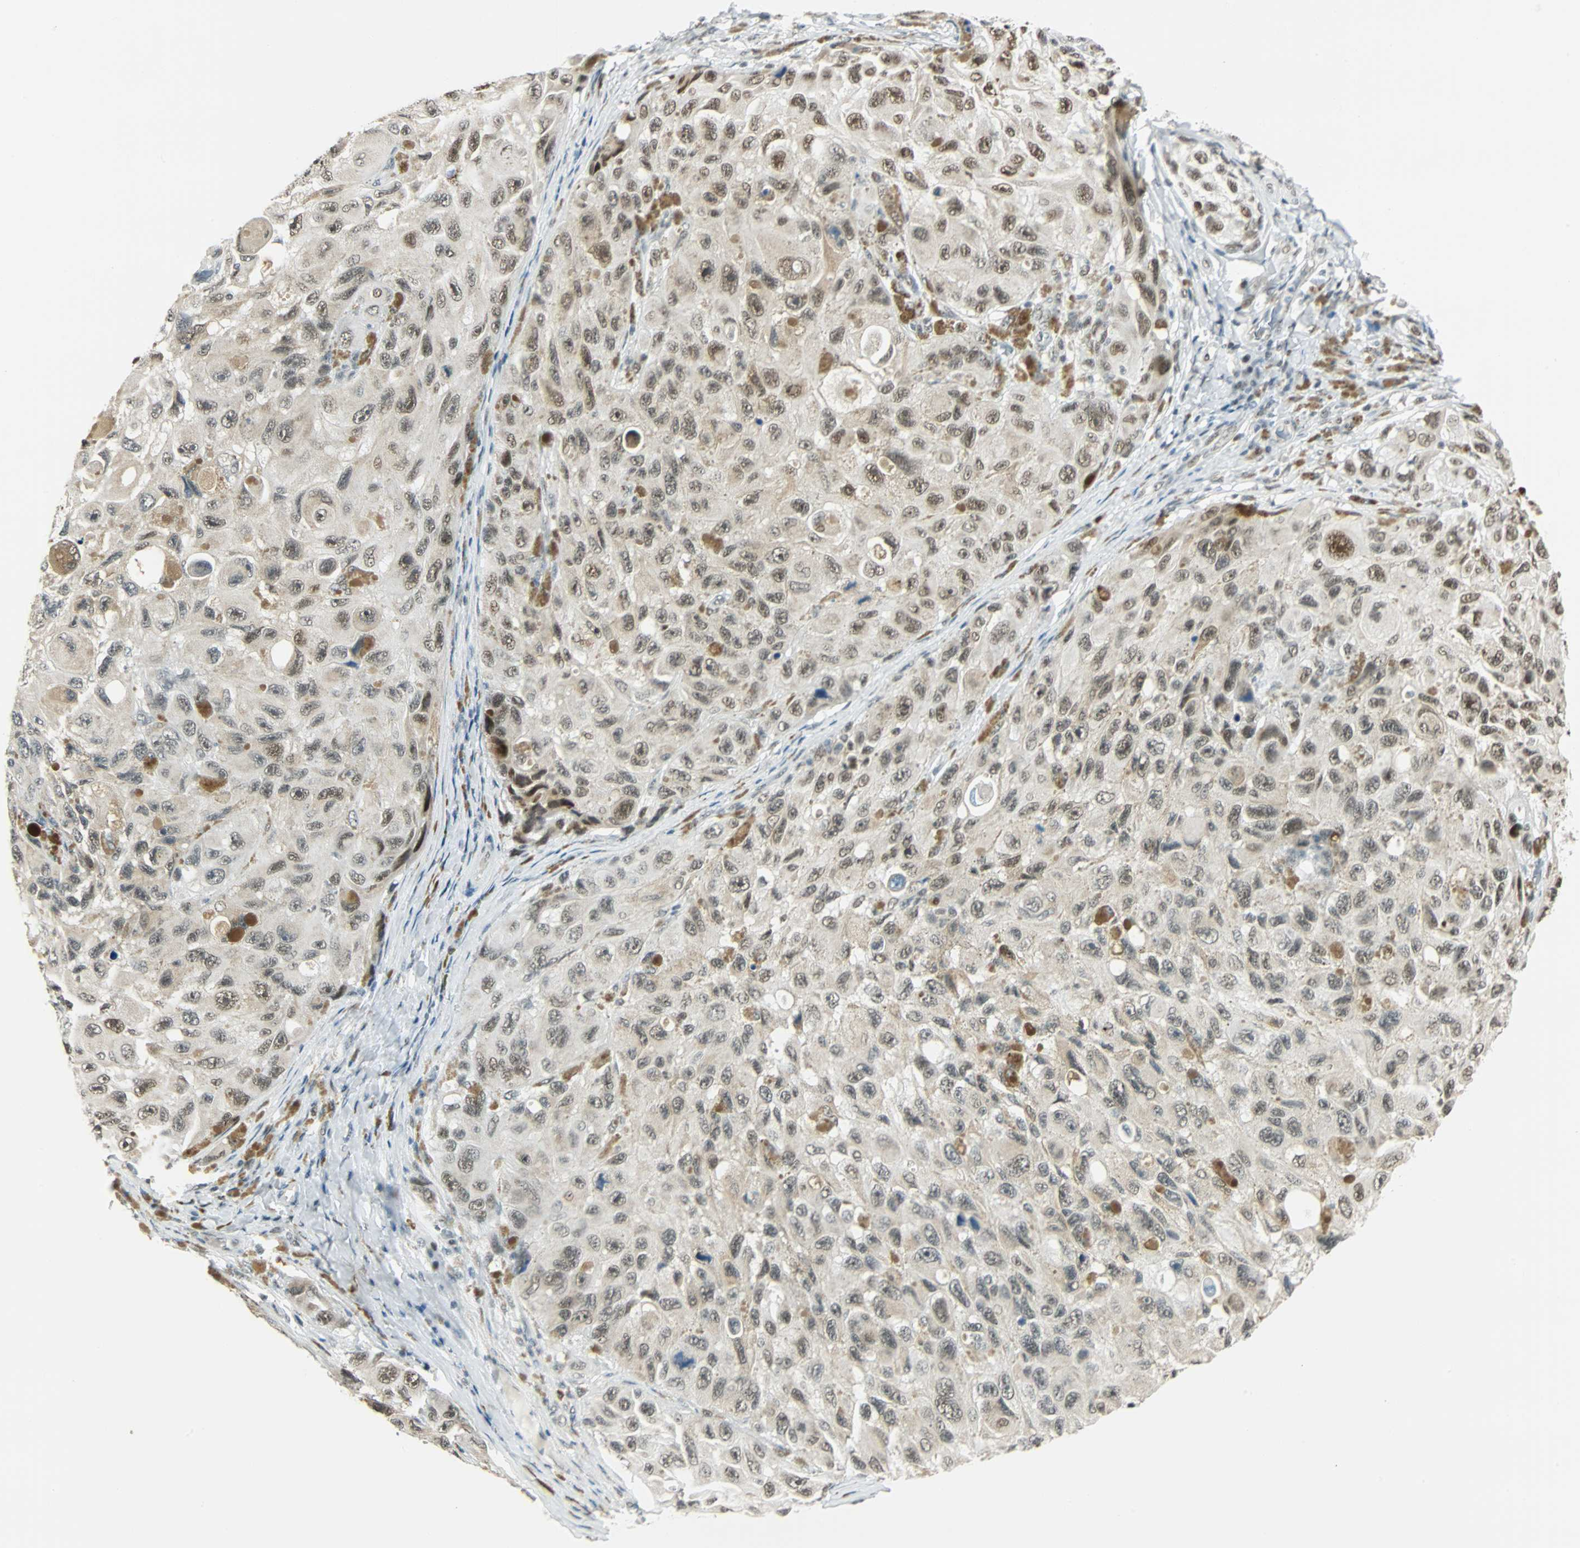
{"staining": {"intensity": "moderate", "quantity": "25%-75%", "location": "nuclear"}, "tissue": "melanoma", "cell_type": "Tumor cells", "image_type": "cancer", "snomed": [{"axis": "morphology", "description": "Malignant melanoma, NOS"}, {"axis": "topography", "description": "Skin"}], "caption": "A medium amount of moderate nuclear positivity is present in approximately 25%-75% of tumor cells in malignant melanoma tissue.", "gene": "NELFE", "patient": {"sex": "female", "age": 73}}